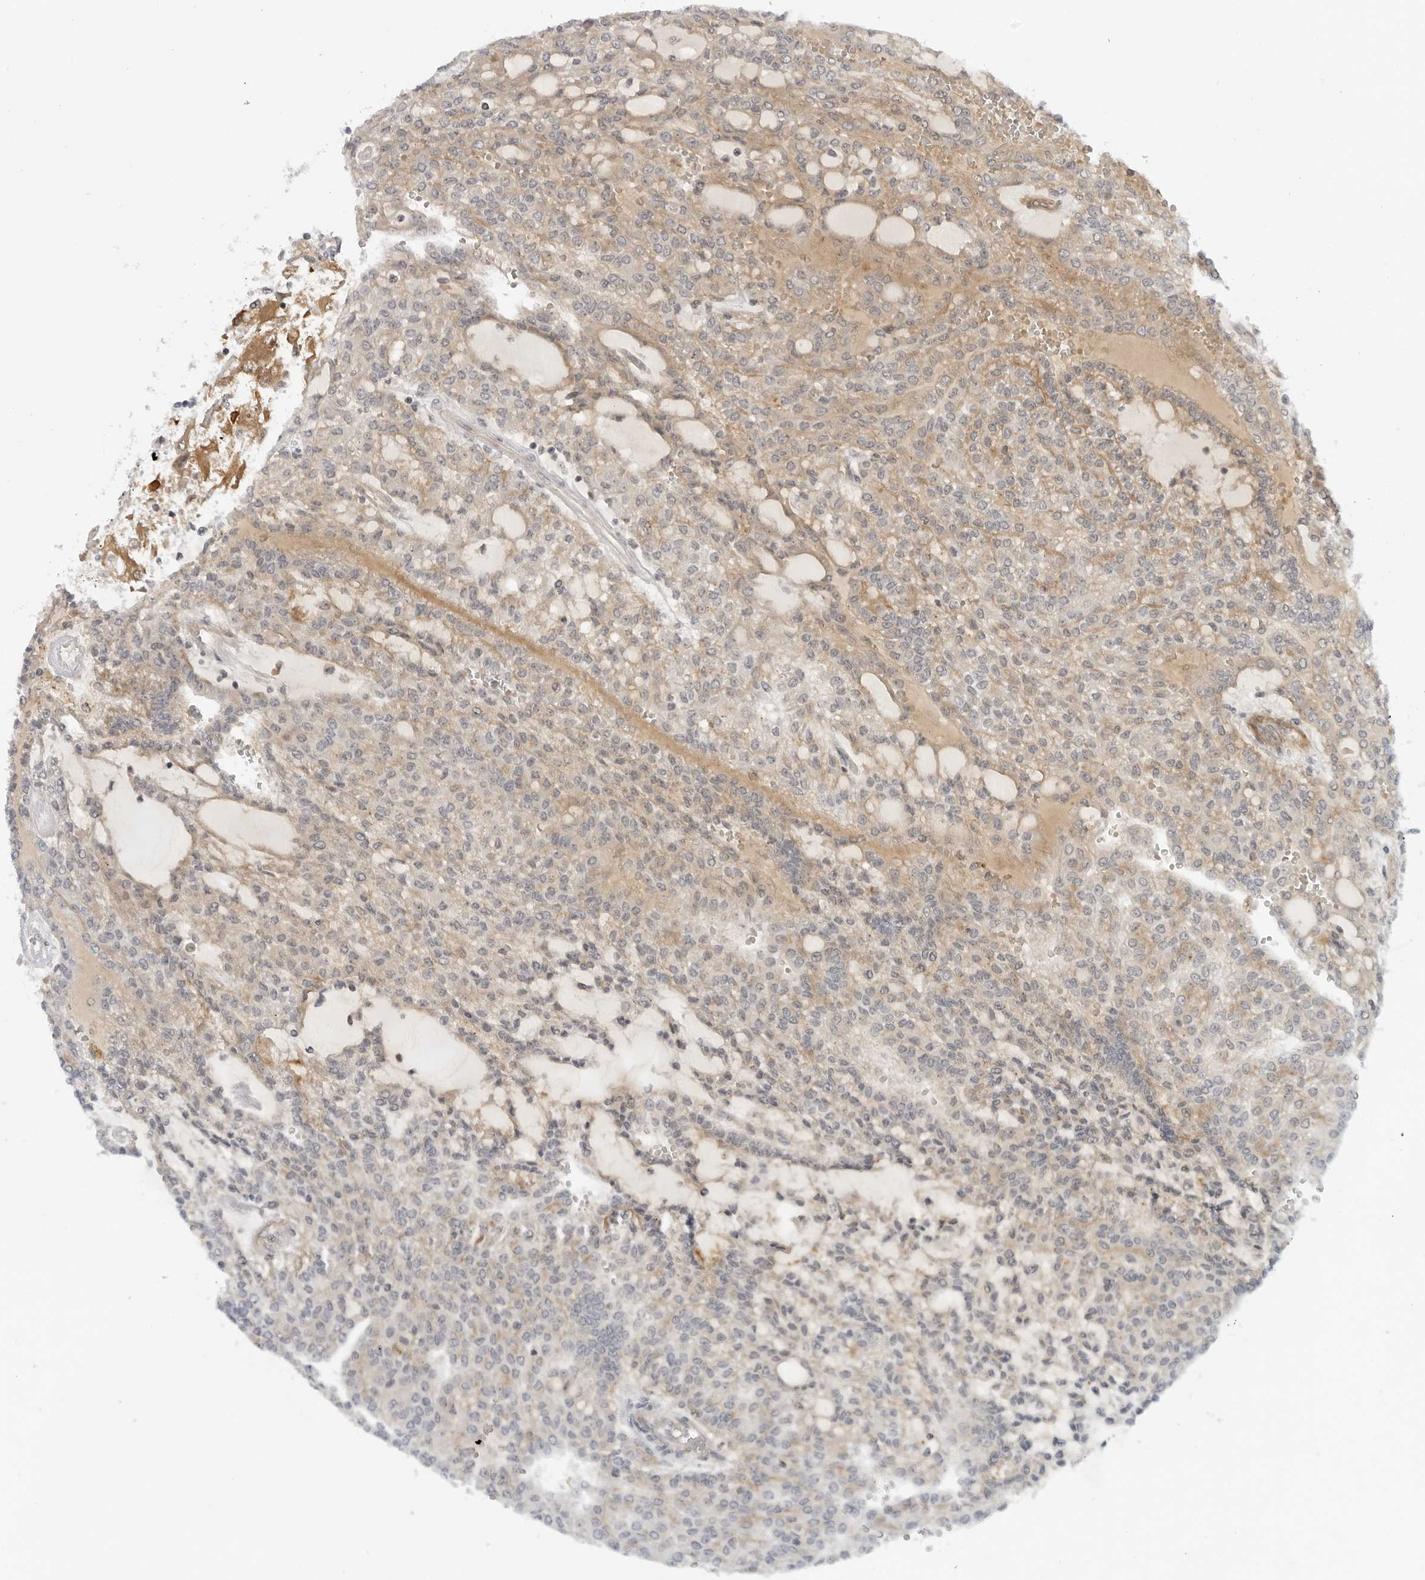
{"staining": {"intensity": "weak", "quantity": "25%-75%", "location": "cytoplasmic/membranous"}, "tissue": "renal cancer", "cell_type": "Tumor cells", "image_type": "cancer", "snomed": [{"axis": "morphology", "description": "Adenocarcinoma, NOS"}, {"axis": "topography", "description": "Kidney"}], "caption": "This micrograph exhibits IHC staining of human renal cancer, with low weak cytoplasmic/membranous staining in about 25%-75% of tumor cells.", "gene": "SUGCT", "patient": {"sex": "male", "age": 63}}